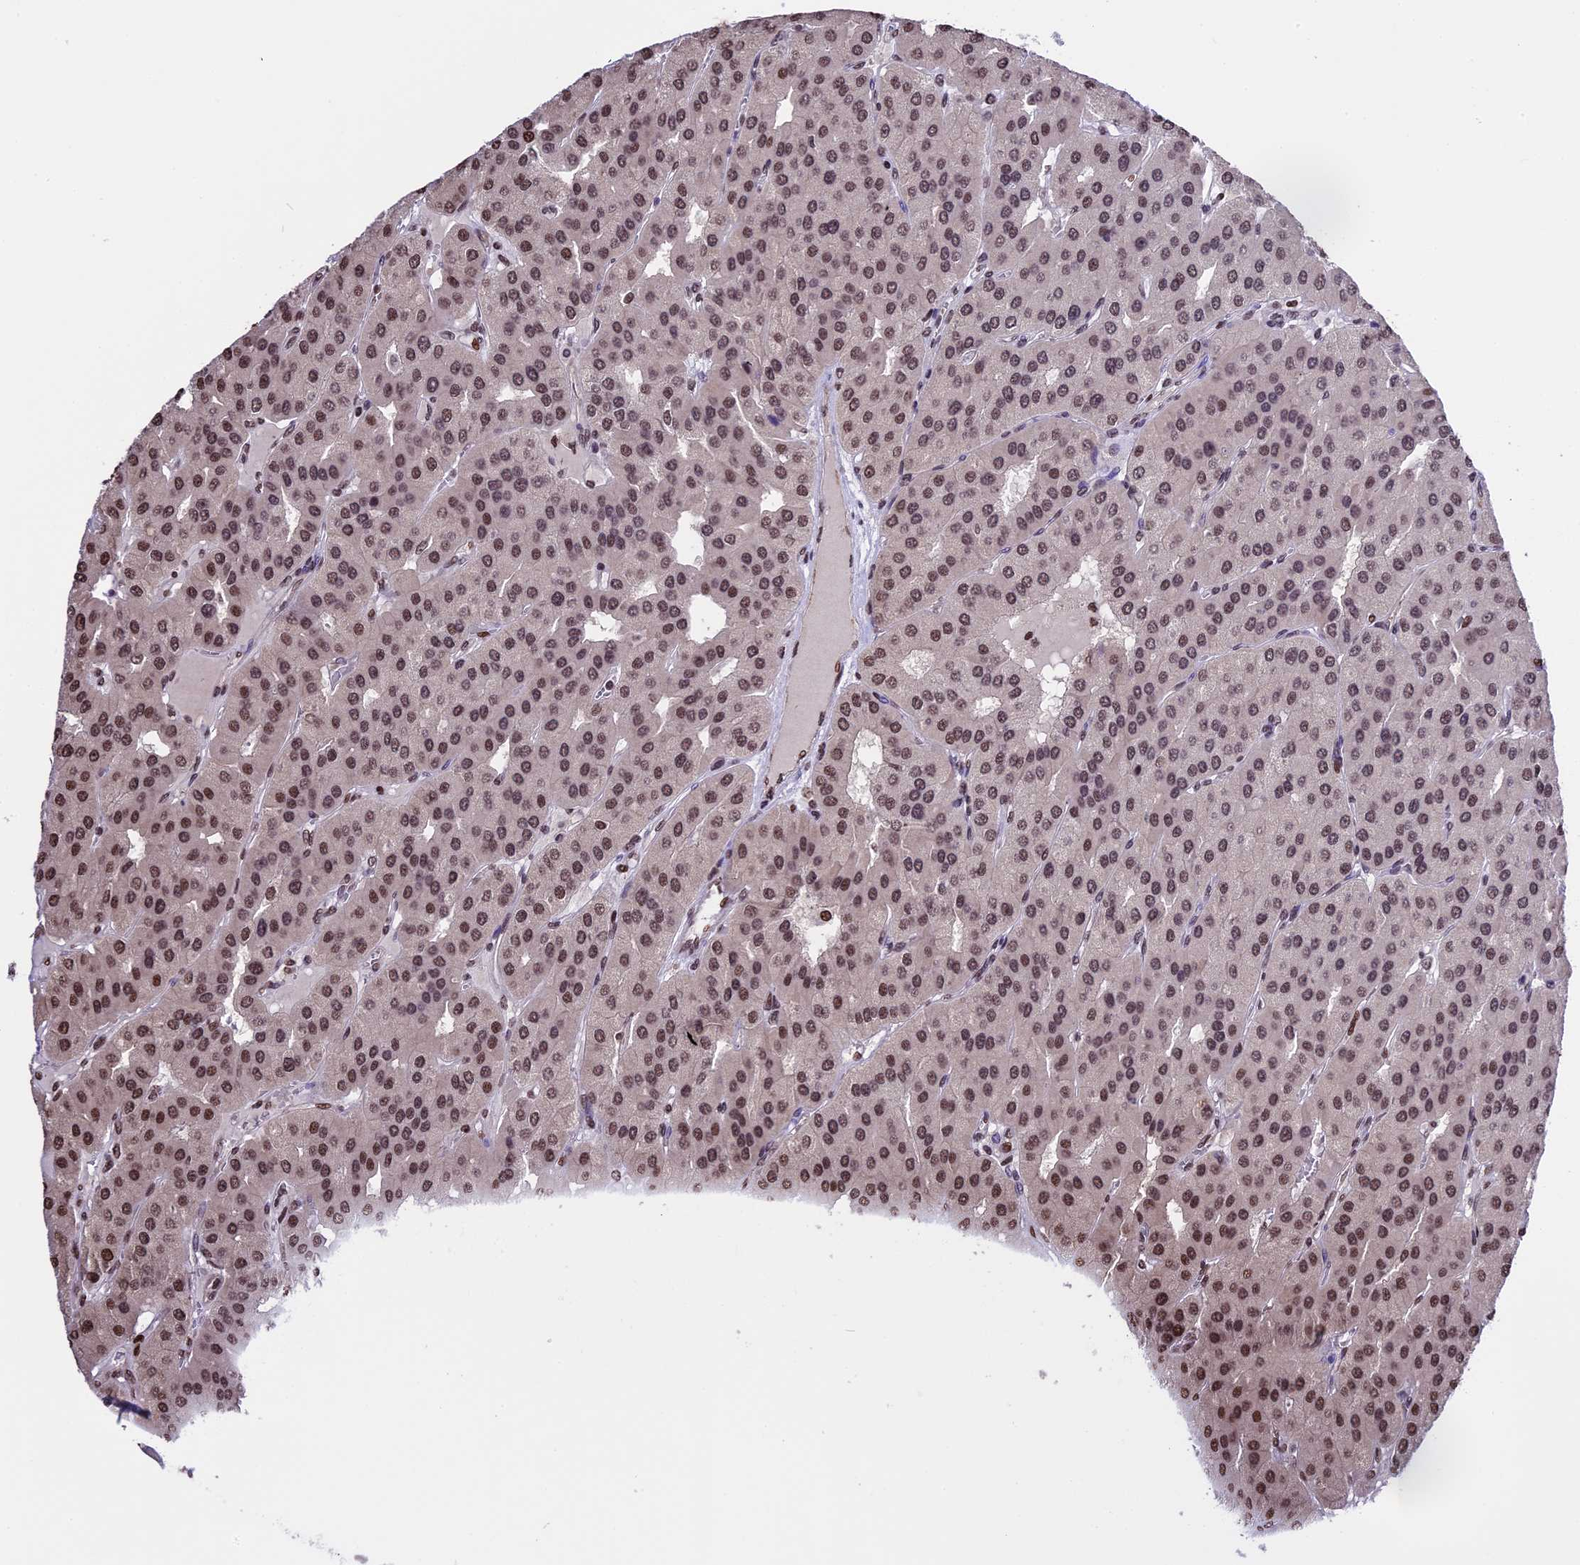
{"staining": {"intensity": "moderate", "quantity": ">75%", "location": "nuclear"}, "tissue": "parathyroid gland", "cell_type": "Glandular cells", "image_type": "normal", "snomed": [{"axis": "morphology", "description": "Normal tissue, NOS"}, {"axis": "morphology", "description": "Adenoma, NOS"}, {"axis": "topography", "description": "Parathyroid gland"}], "caption": "Glandular cells display medium levels of moderate nuclear positivity in about >75% of cells in unremarkable human parathyroid gland.", "gene": "POLR3E", "patient": {"sex": "female", "age": 86}}